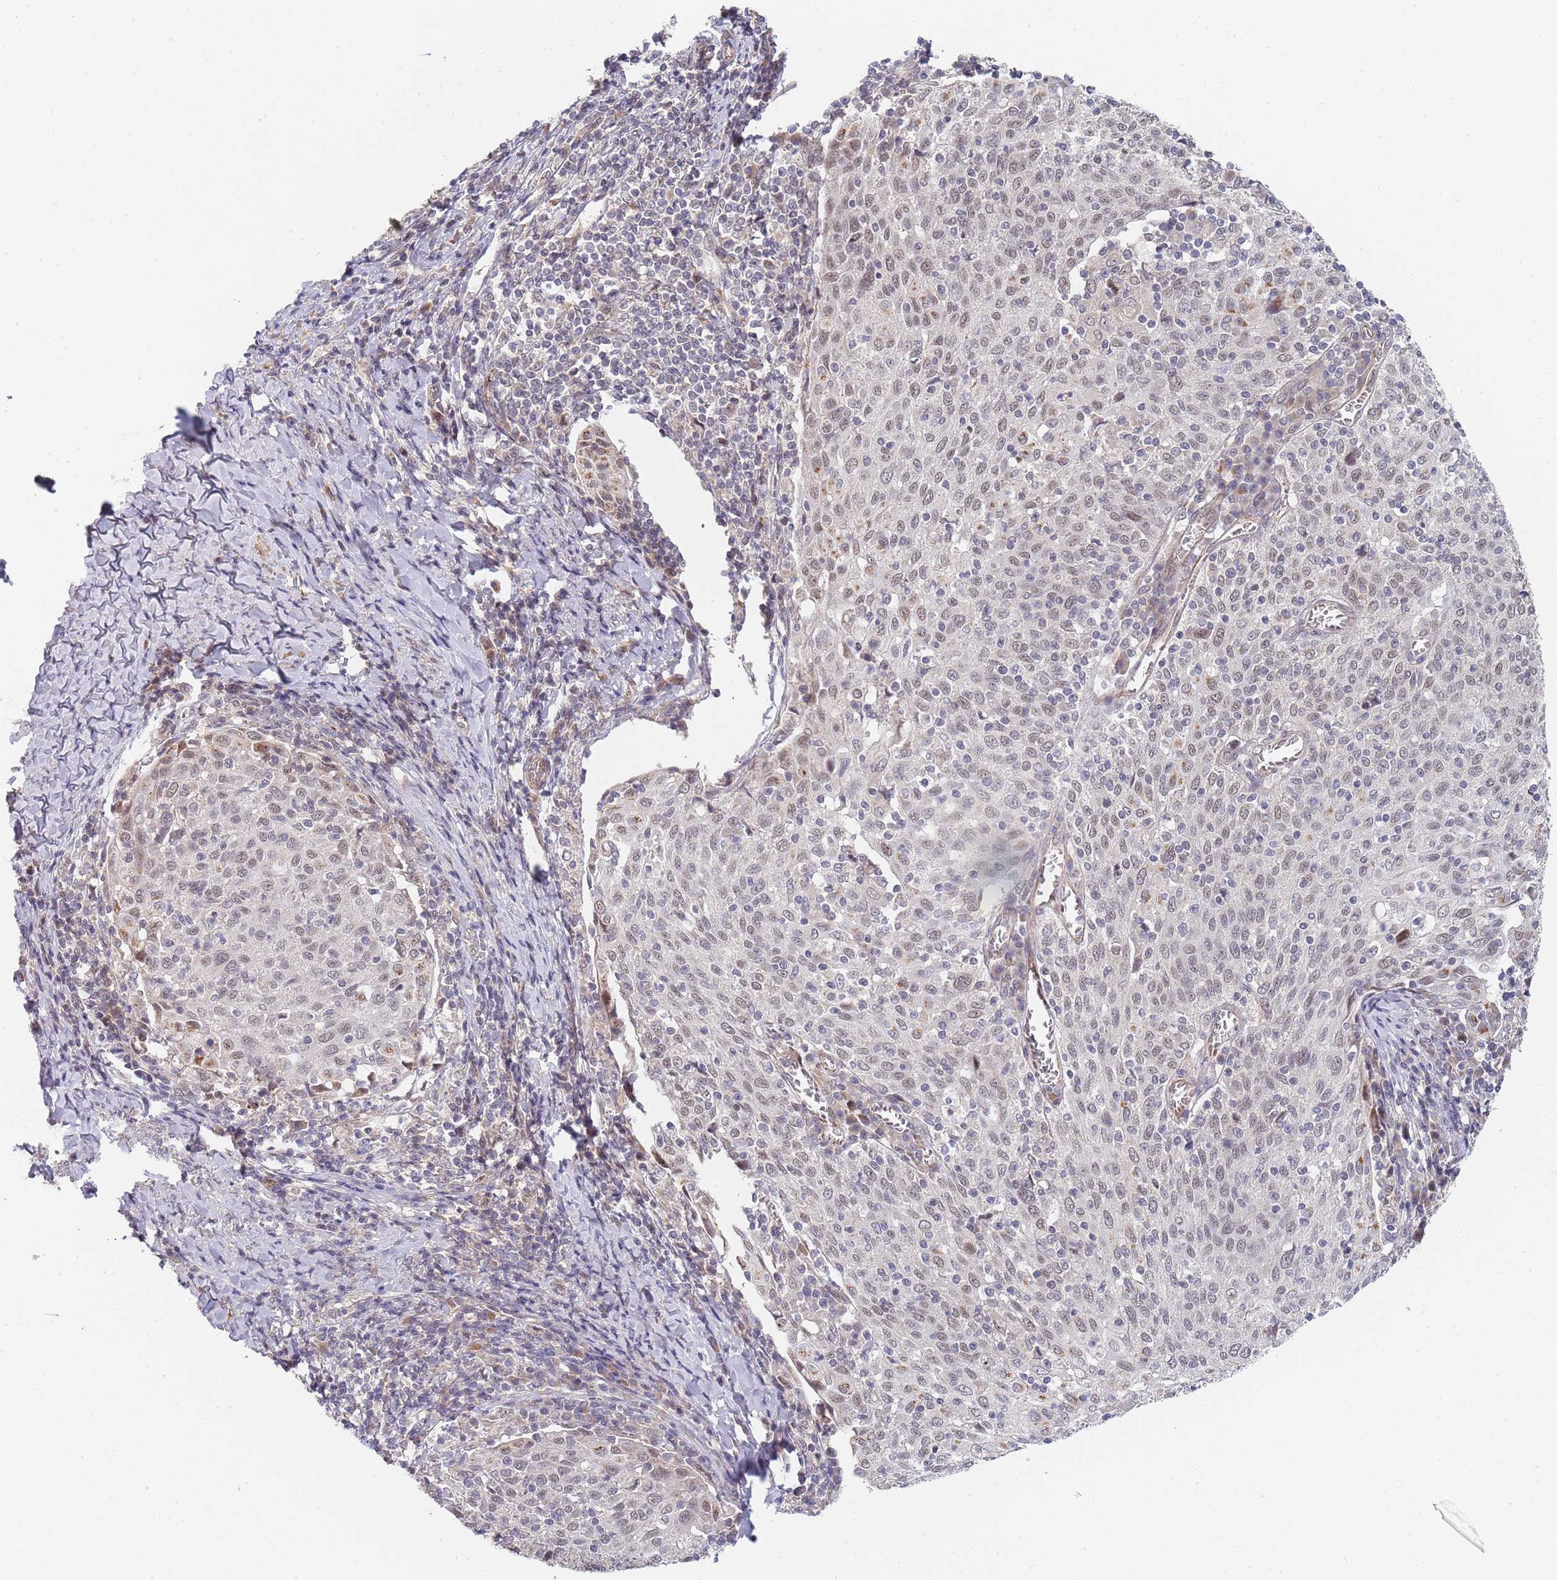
{"staining": {"intensity": "weak", "quantity": "<25%", "location": "nuclear"}, "tissue": "cervical cancer", "cell_type": "Tumor cells", "image_type": "cancer", "snomed": [{"axis": "morphology", "description": "Squamous cell carcinoma, NOS"}, {"axis": "topography", "description": "Cervix"}], "caption": "The immunohistochemistry (IHC) image has no significant staining in tumor cells of cervical cancer tissue. The staining is performed using DAB (3,3'-diaminobenzidine) brown chromogen with nuclei counter-stained in using hematoxylin.", "gene": "B4GALT4", "patient": {"sex": "female", "age": 52}}